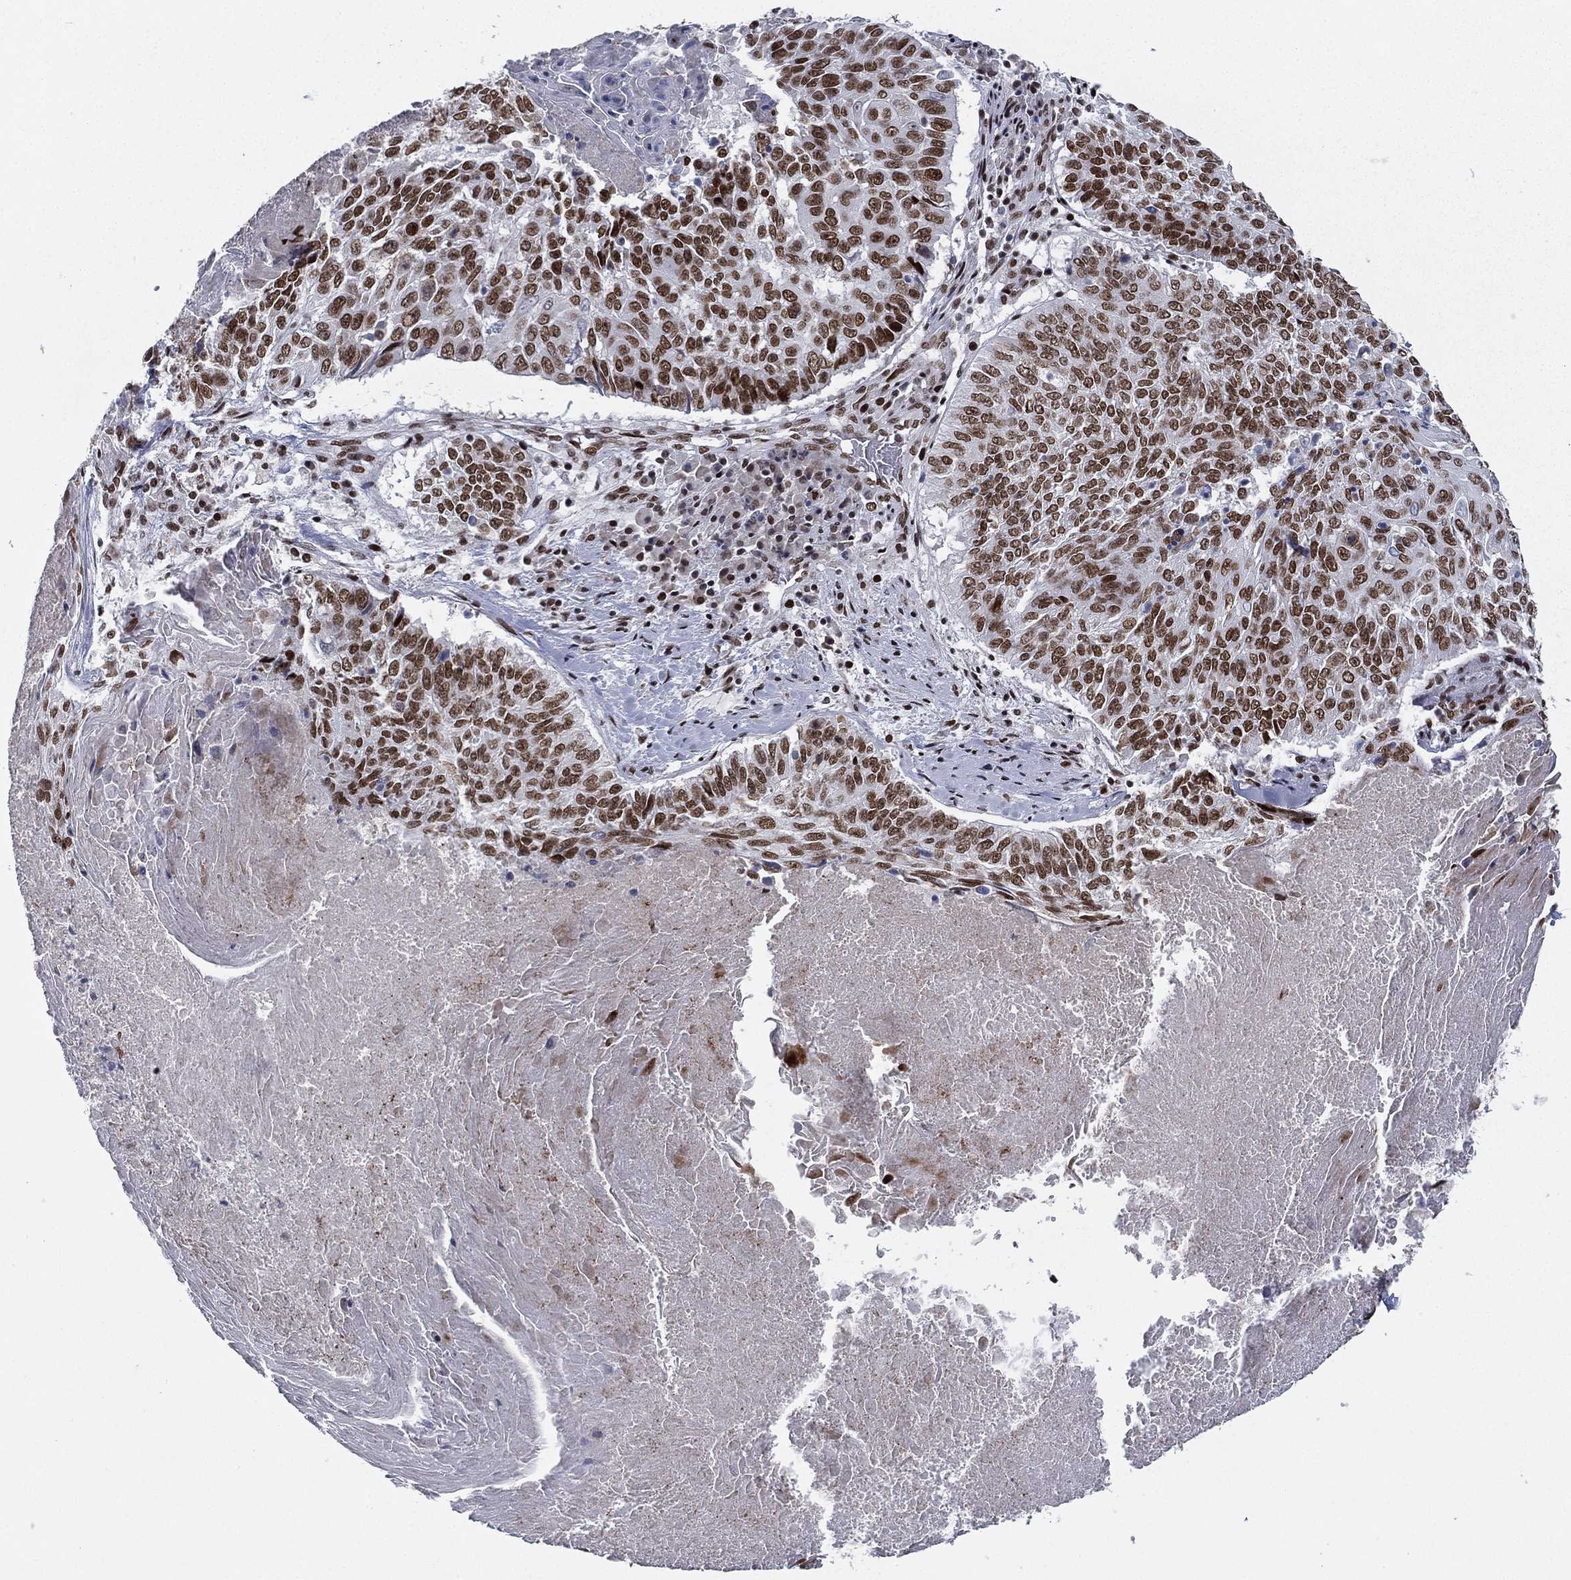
{"staining": {"intensity": "moderate", "quantity": ">75%", "location": "nuclear"}, "tissue": "lung cancer", "cell_type": "Tumor cells", "image_type": "cancer", "snomed": [{"axis": "morphology", "description": "Squamous cell carcinoma, NOS"}, {"axis": "topography", "description": "Lung"}], "caption": "Immunohistochemistry (IHC) staining of lung squamous cell carcinoma, which exhibits medium levels of moderate nuclear staining in about >75% of tumor cells indicating moderate nuclear protein expression. The staining was performed using DAB (brown) for protein detection and nuclei were counterstained in hematoxylin (blue).", "gene": "RTF1", "patient": {"sex": "male", "age": 64}}